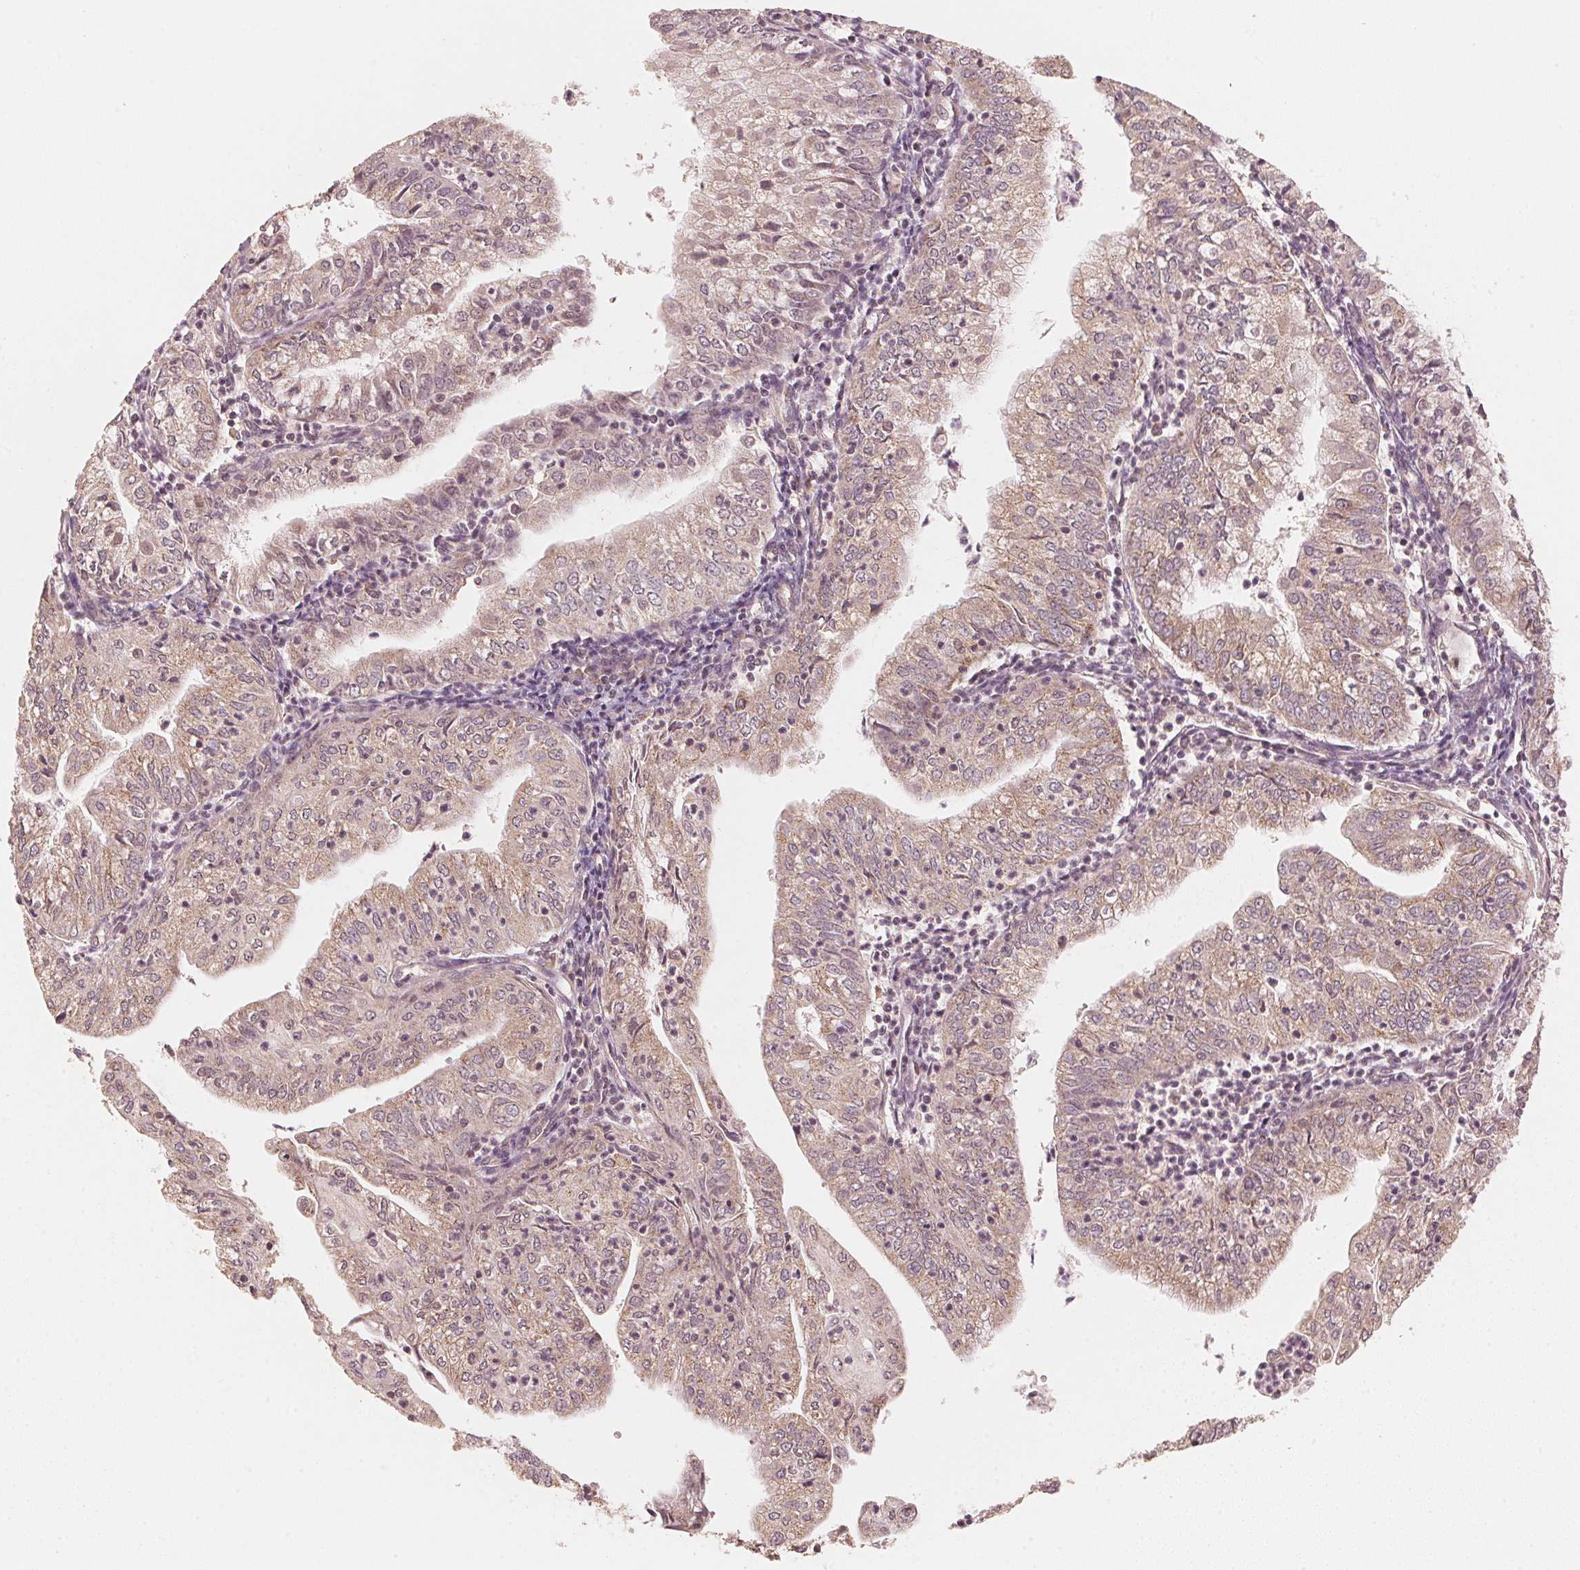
{"staining": {"intensity": "weak", "quantity": ">75%", "location": "cytoplasmic/membranous"}, "tissue": "endometrial cancer", "cell_type": "Tumor cells", "image_type": "cancer", "snomed": [{"axis": "morphology", "description": "Adenocarcinoma, NOS"}, {"axis": "topography", "description": "Endometrium"}], "caption": "The immunohistochemical stain highlights weak cytoplasmic/membranous expression in tumor cells of endometrial adenocarcinoma tissue.", "gene": "C2orf73", "patient": {"sex": "female", "age": 55}}